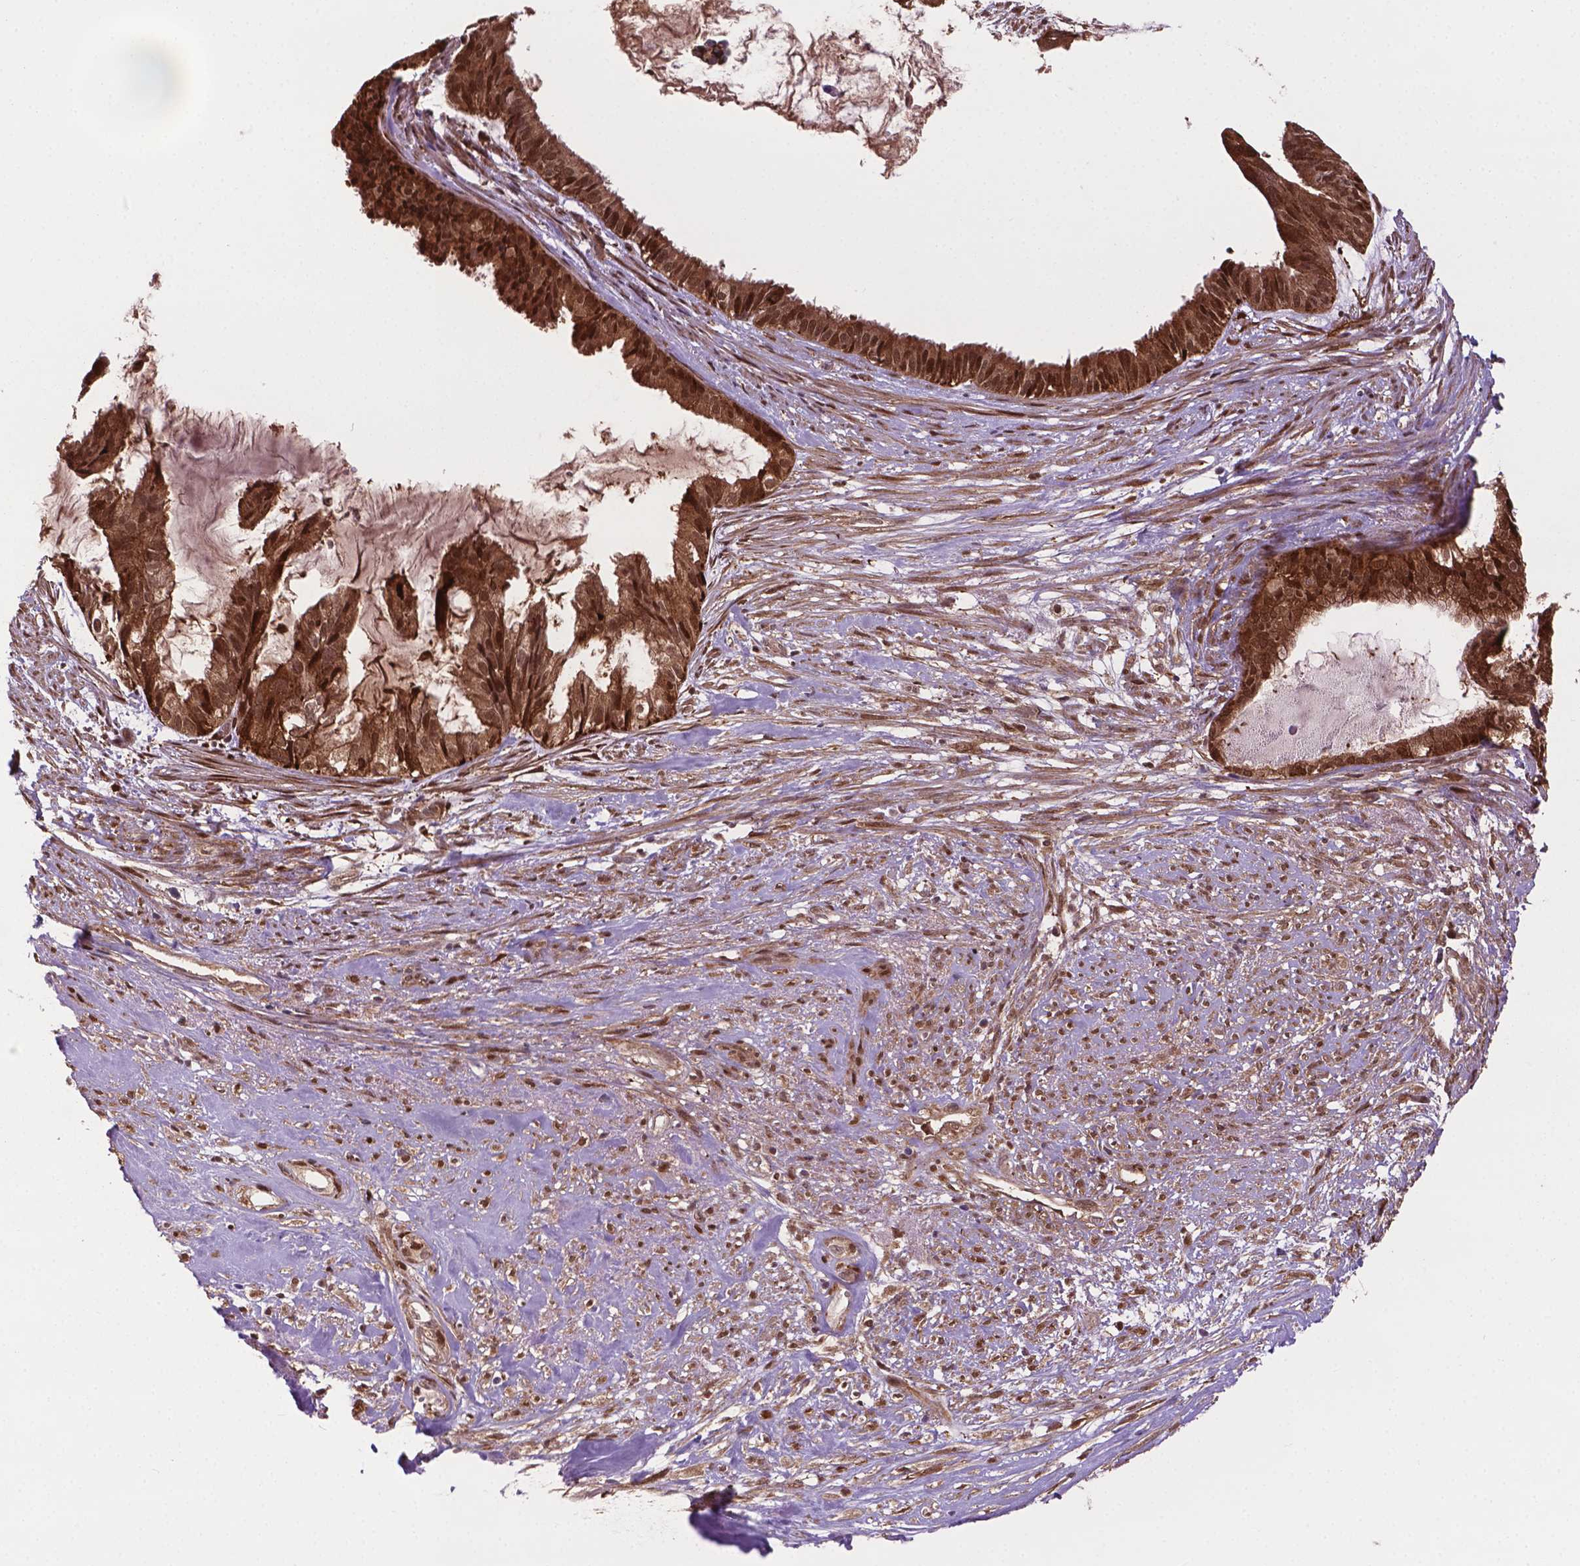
{"staining": {"intensity": "moderate", "quantity": ">75%", "location": "cytoplasmic/membranous,nuclear"}, "tissue": "endometrial cancer", "cell_type": "Tumor cells", "image_type": "cancer", "snomed": [{"axis": "morphology", "description": "Adenocarcinoma, NOS"}, {"axis": "topography", "description": "Endometrium"}], "caption": "Endometrial cancer stained with immunohistochemistry (IHC) reveals moderate cytoplasmic/membranous and nuclear expression in approximately >75% of tumor cells.", "gene": "PLIN3", "patient": {"sex": "female", "age": 86}}